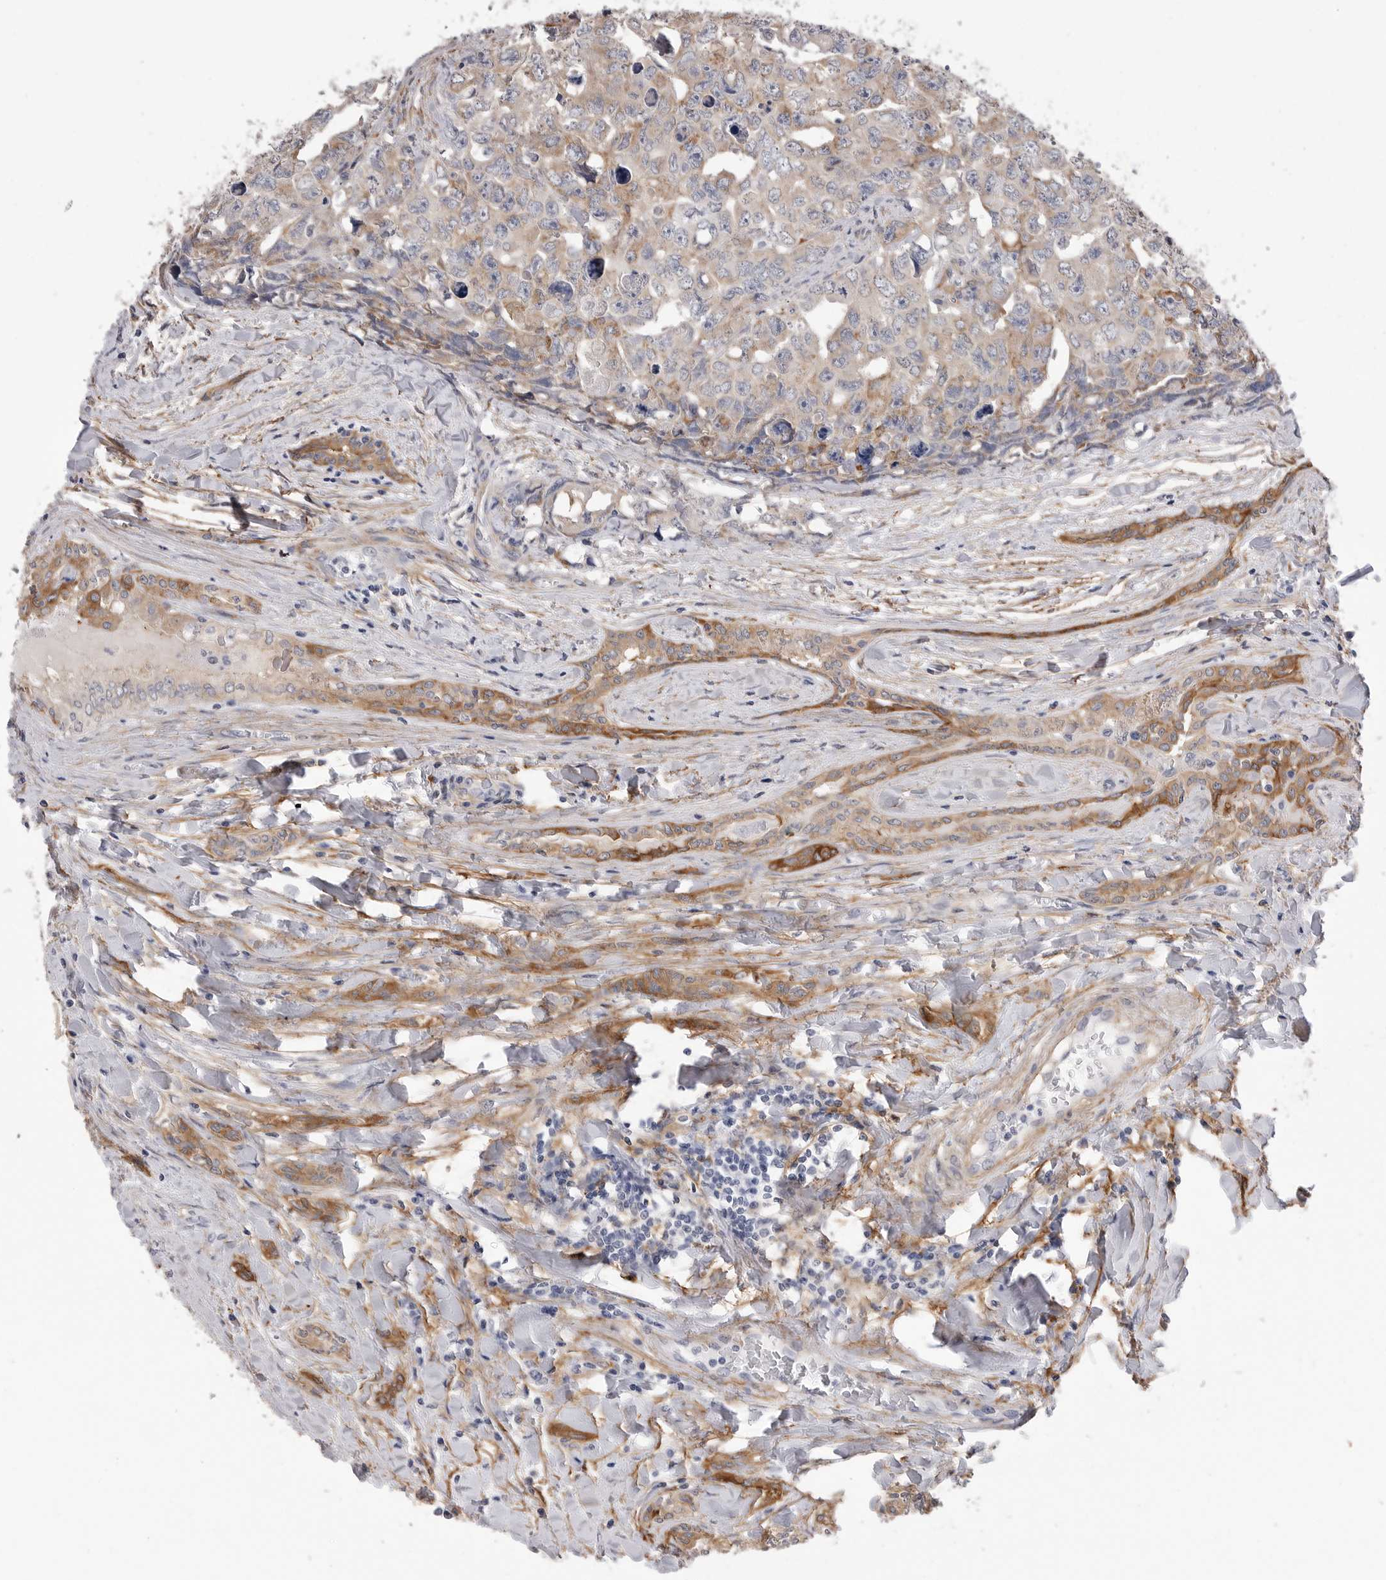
{"staining": {"intensity": "moderate", "quantity": ">75%", "location": "cytoplasmic/membranous"}, "tissue": "testis cancer", "cell_type": "Tumor cells", "image_type": "cancer", "snomed": [{"axis": "morphology", "description": "Carcinoma, Embryonal, NOS"}, {"axis": "topography", "description": "Testis"}], "caption": "The photomicrograph shows a brown stain indicating the presence of a protein in the cytoplasmic/membranous of tumor cells in embryonal carcinoma (testis). (Stains: DAB (3,3'-diaminobenzidine) in brown, nuclei in blue, Microscopy: brightfield microscopy at high magnification).", "gene": "AKAP12", "patient": {"sex": "male", "age": 28}}